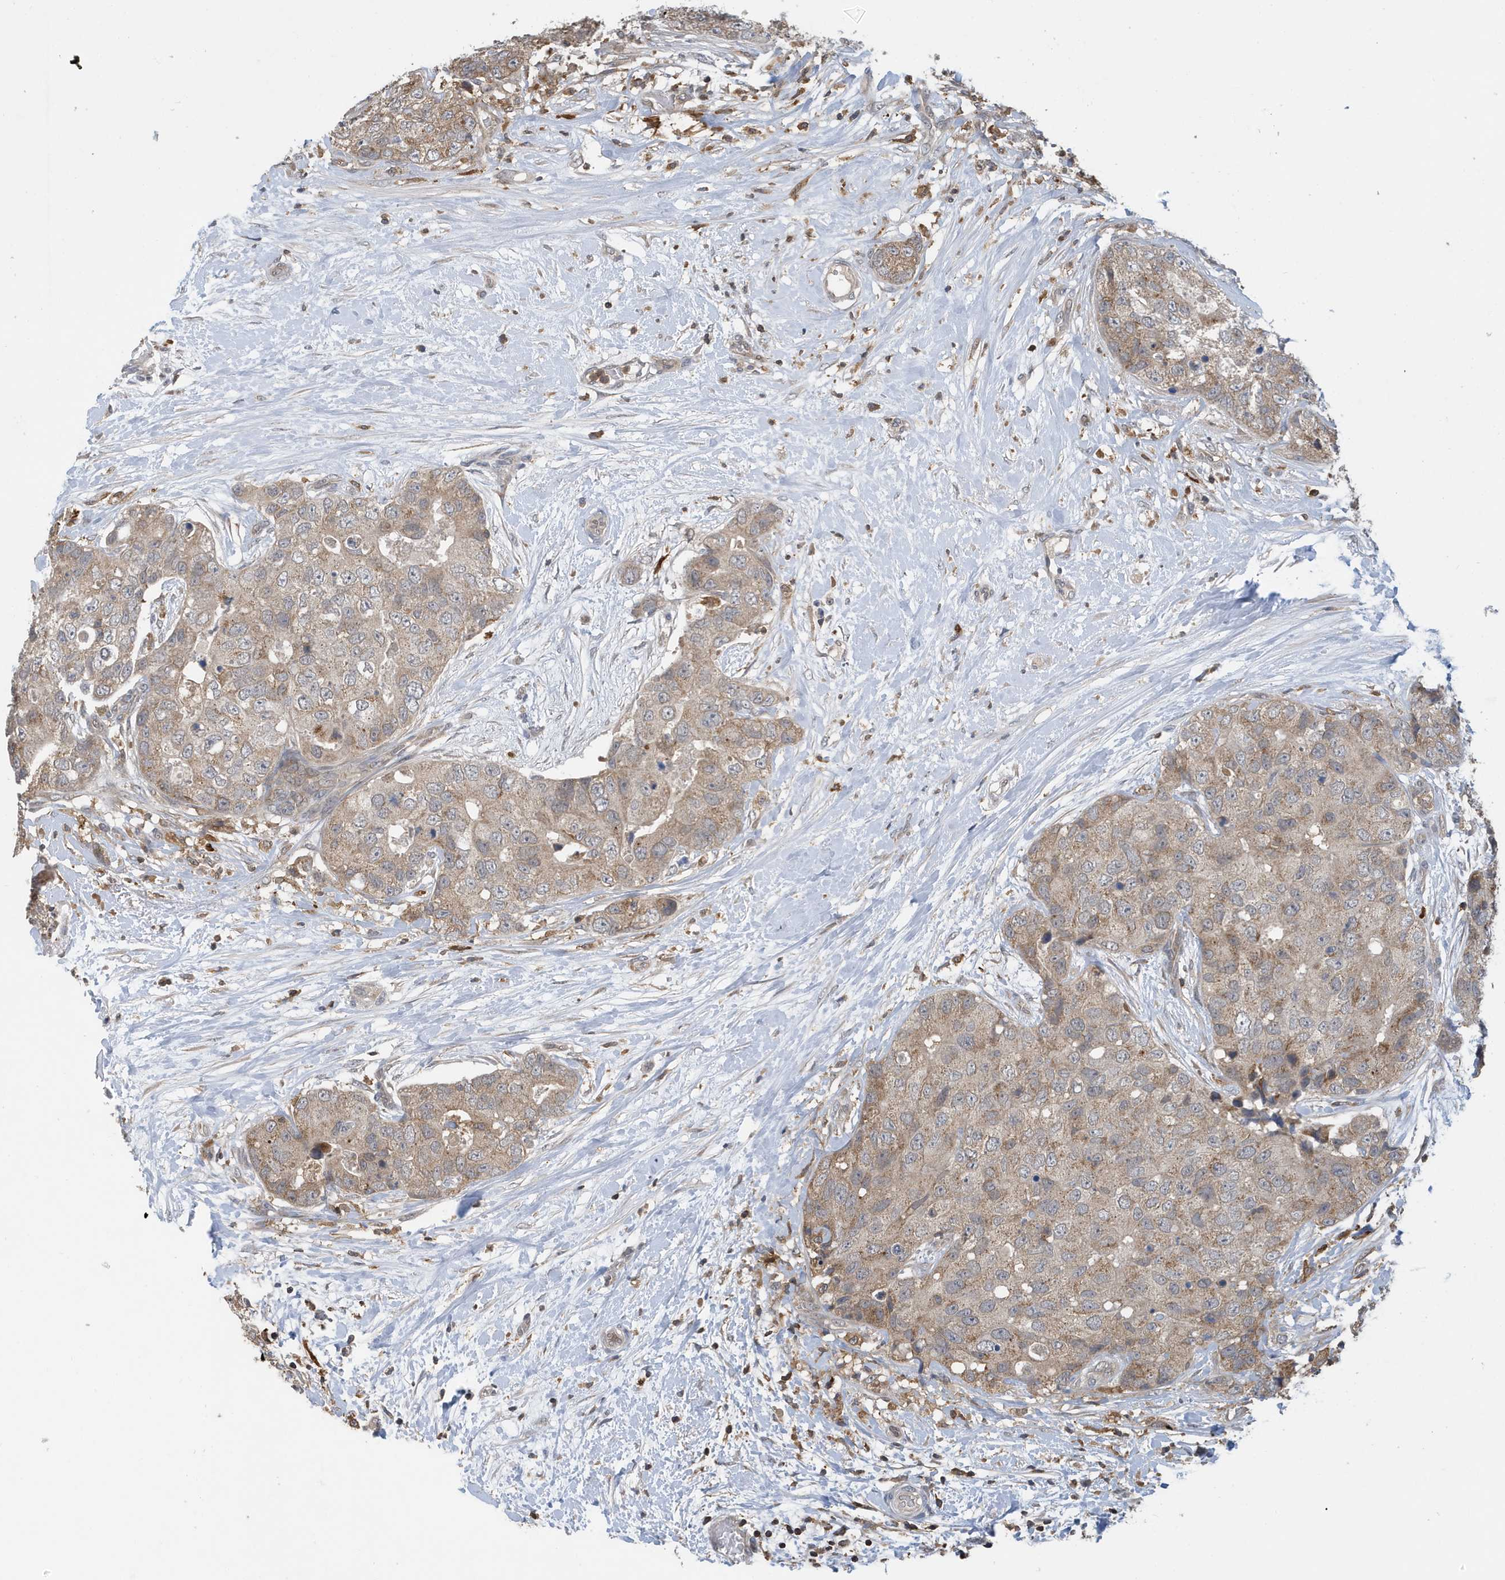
{"staining": {"intensity": "weak", "quantity": ">75%", "location": "cytoplasmic/membranous"}, "tissue": "breast cancer", "cell_type": "Tumor cells", "image_type": "cancer", "snomed": [{"axis": "morphology", "description": "Duct carcinoma"}, {"axis": "topography", "description": "Breast"}], "caption": "A histopathology image showing weak cytoplasmic/membranous positivity in approximately >75% of tumor cells in breast cancer (invasive ductal carcinoma), as visualized by brown immunohistochemical staining.", "gene": "NSUN3", "patient": {"sex": "female", "age": 62}}